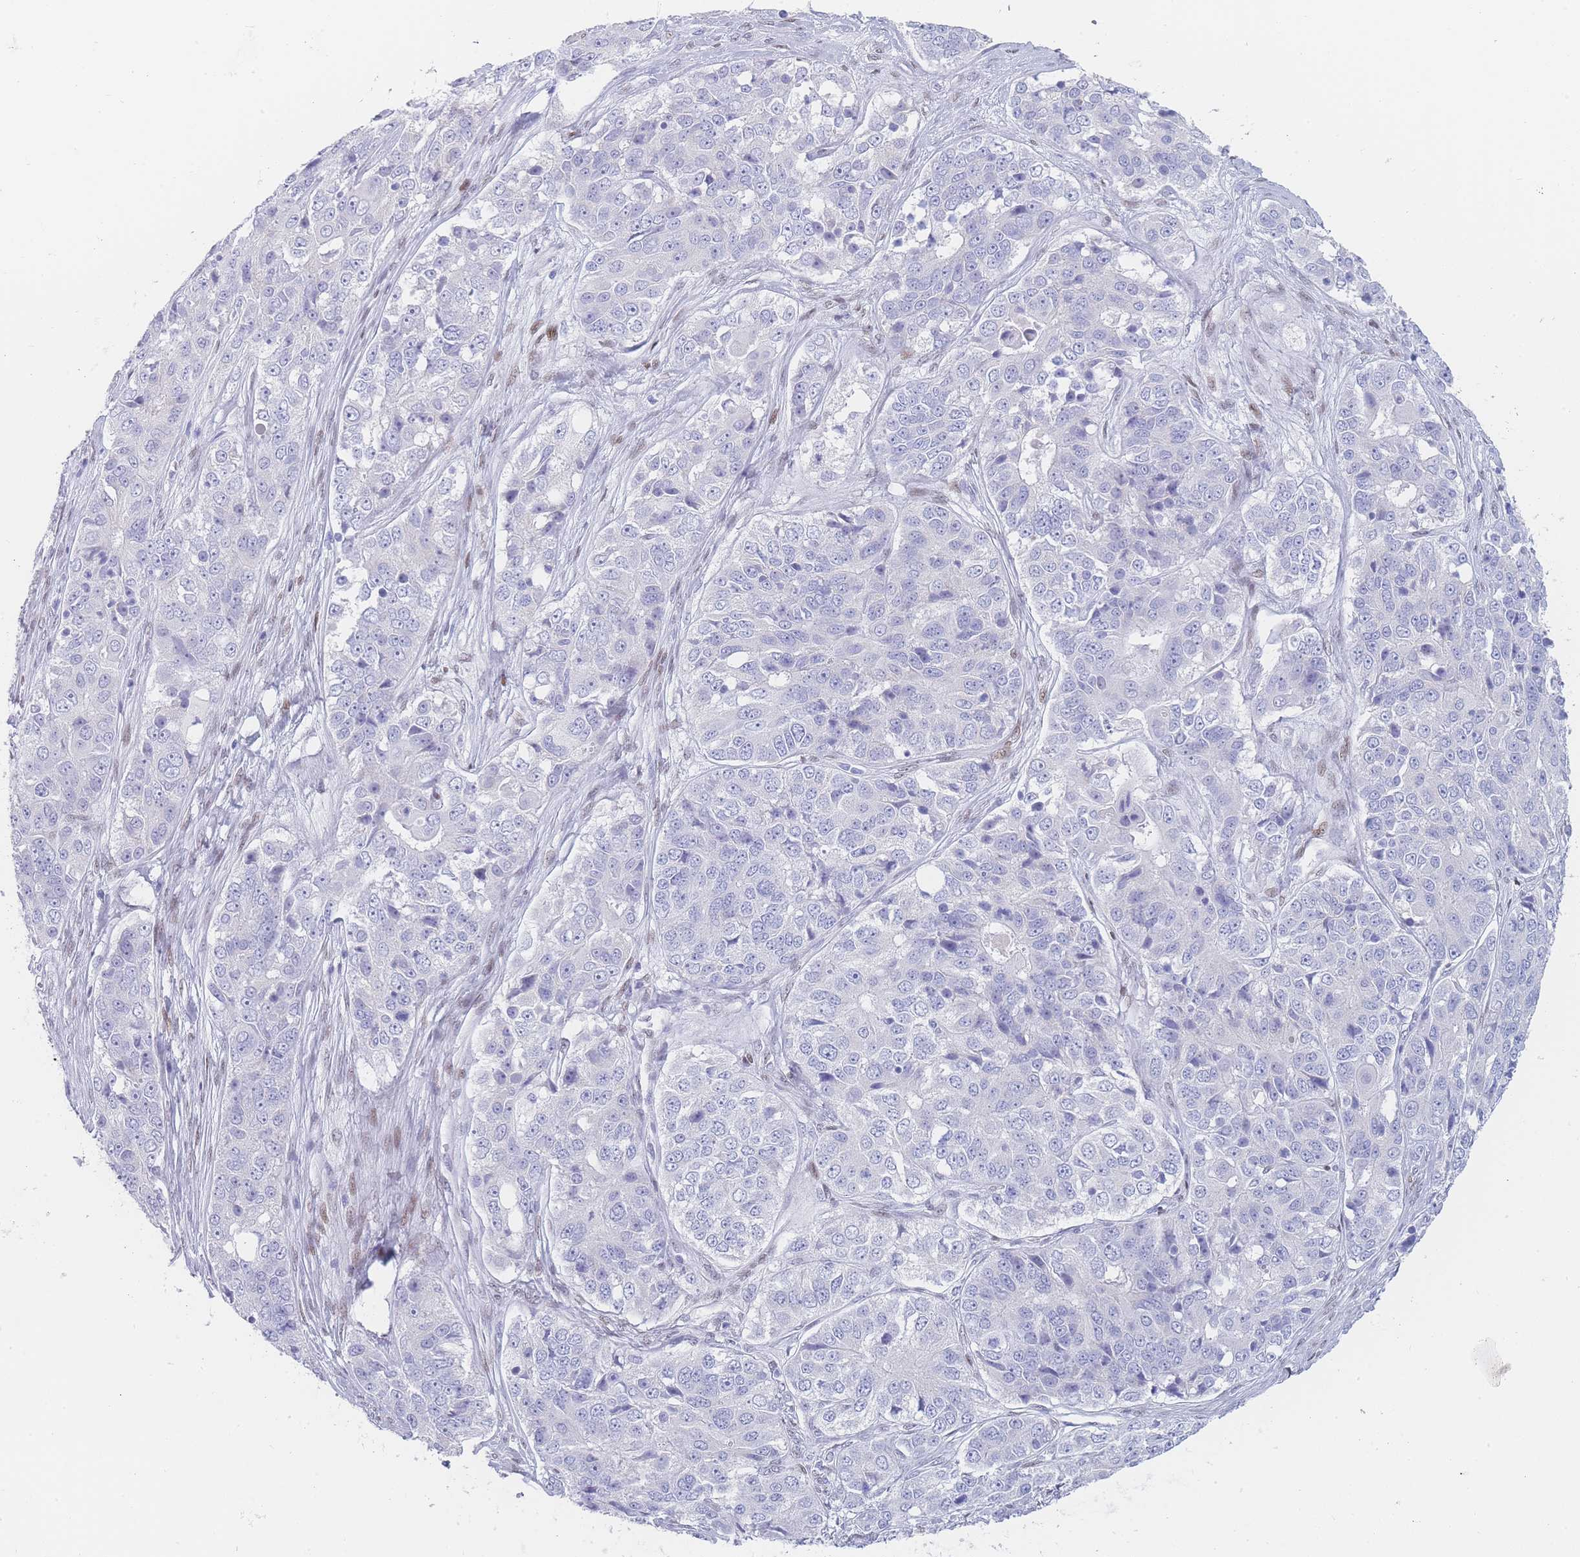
{"staining": {"intensity": "negative", "quantity": "none", "location": "none"}, "tissue": "ovarian cancer", "cell_type": "Tumor cells", "image_type": "cancer", "snomed": [{"axis": "morphology", "description": "Carcinoma, endometroid"}, {"axis": "topography", "description": "Ovary"}], "caption": "Tumor cells are negative for protein expression in human ovarian cancer (endometroid carcinoma). Brightfield microscopy of immunohistochemistry (IHC) stained with DAB (brown) and hematoxylin (blue), captured at high magnification.", "gene": "PSMB5", "patient": {"sex": "female", "age": 51}}